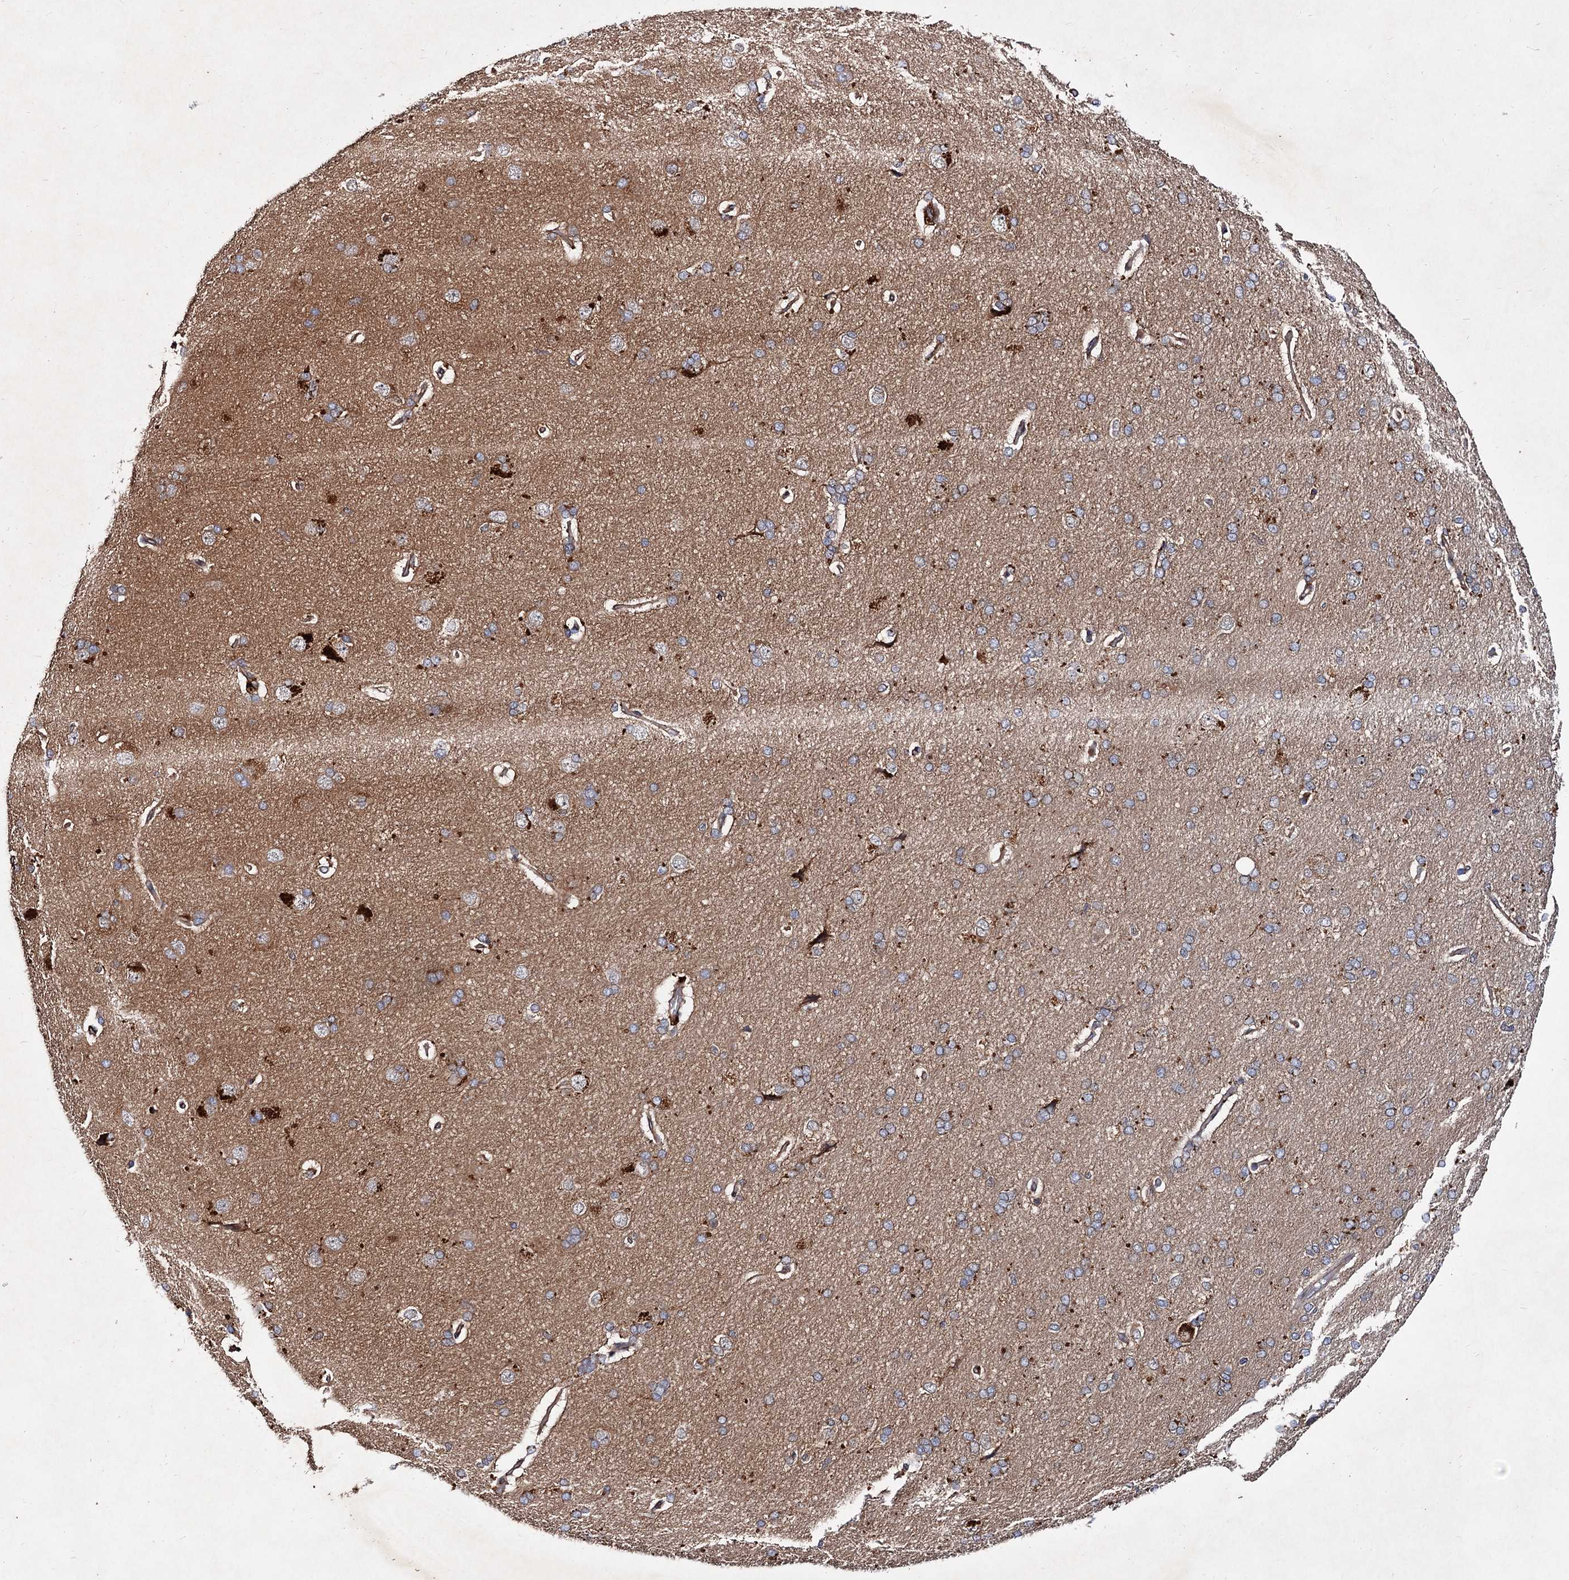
{"staining": {"intensity": "negative", "quantity": "none", "location": "none"}, "tissue": "cerebral cortex", "cell_type": "Endothelial cells", "image_type": "normal", "snomed": [{"axis": "morphology", "description": "Normal tissue, NOS"}, {"axis": "topography", "description": "Cerebral cortex"}], "caption": "A micrograph of cerebral cortex stained for a protein reveals no brown staining in endothelial cells.", "gene": "VPS29", "patient": {"sex": "male", "age": 62}}